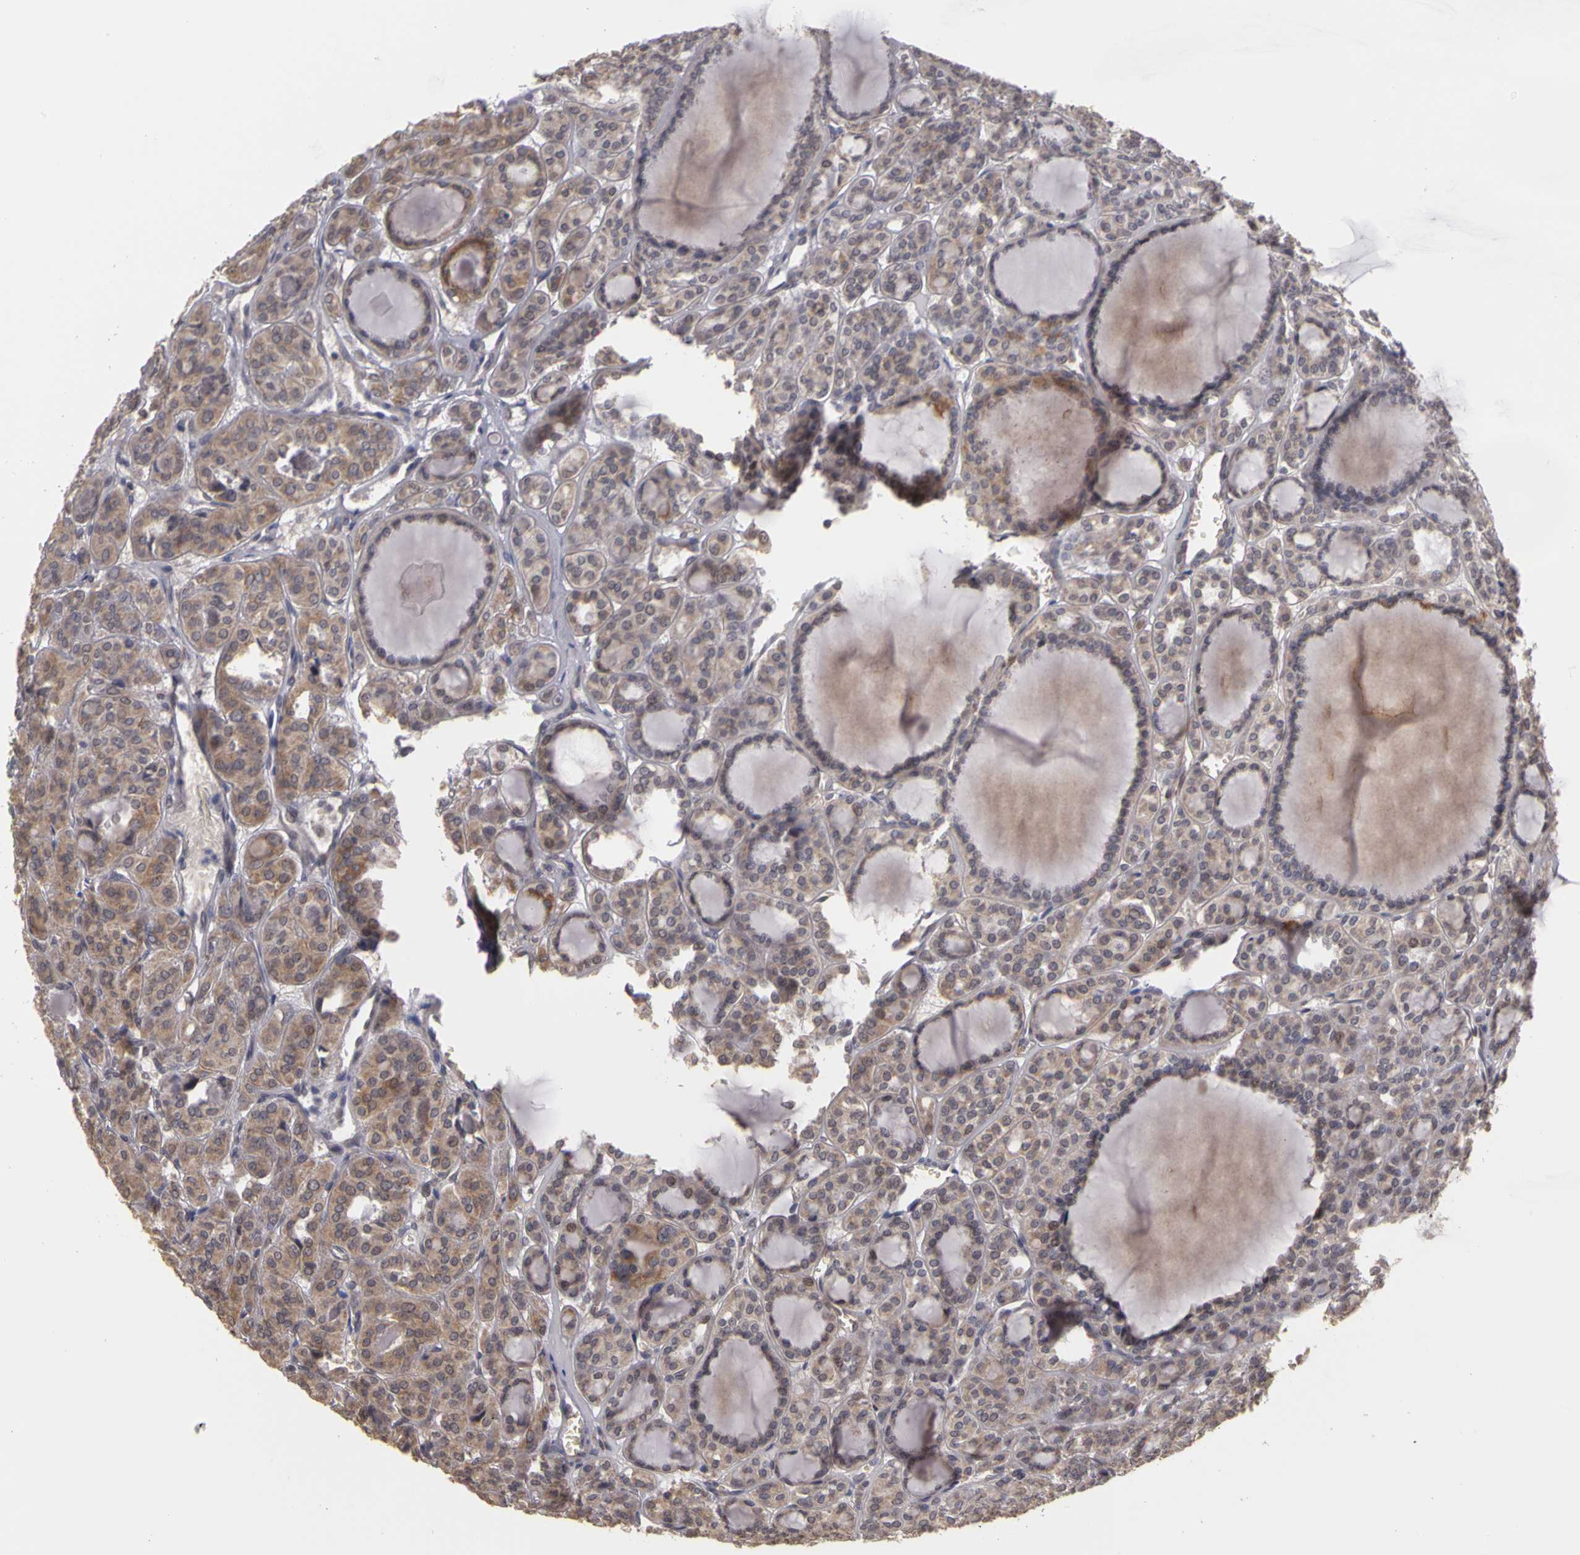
{"staining": {"intensity": "weak", "quantity": ">75%", "location": "cytoplasmic/membranous"}, "tissue": "thyroid cancer", "cell_type": "Tumor cells", "image_type": "cancer", "snomed": [{"axis": "morphology", "description": "Follicular adenoma carcinoma, NOS"}, {"axis": "topography", "description": "Thyroid gland"}], "caption": "Tumor cells display low levels of weak cytoplasmic/membranous positivity in approximately >75% of cells in thyroid cancer (follicular adenoma carcinoma). Using DAB (brown) and hematoxylin (blue) stains, captured at high magnification using brightfield microscopy.", "gene": "FRMD7", "patient": {"sex": "female", "age": 71}}